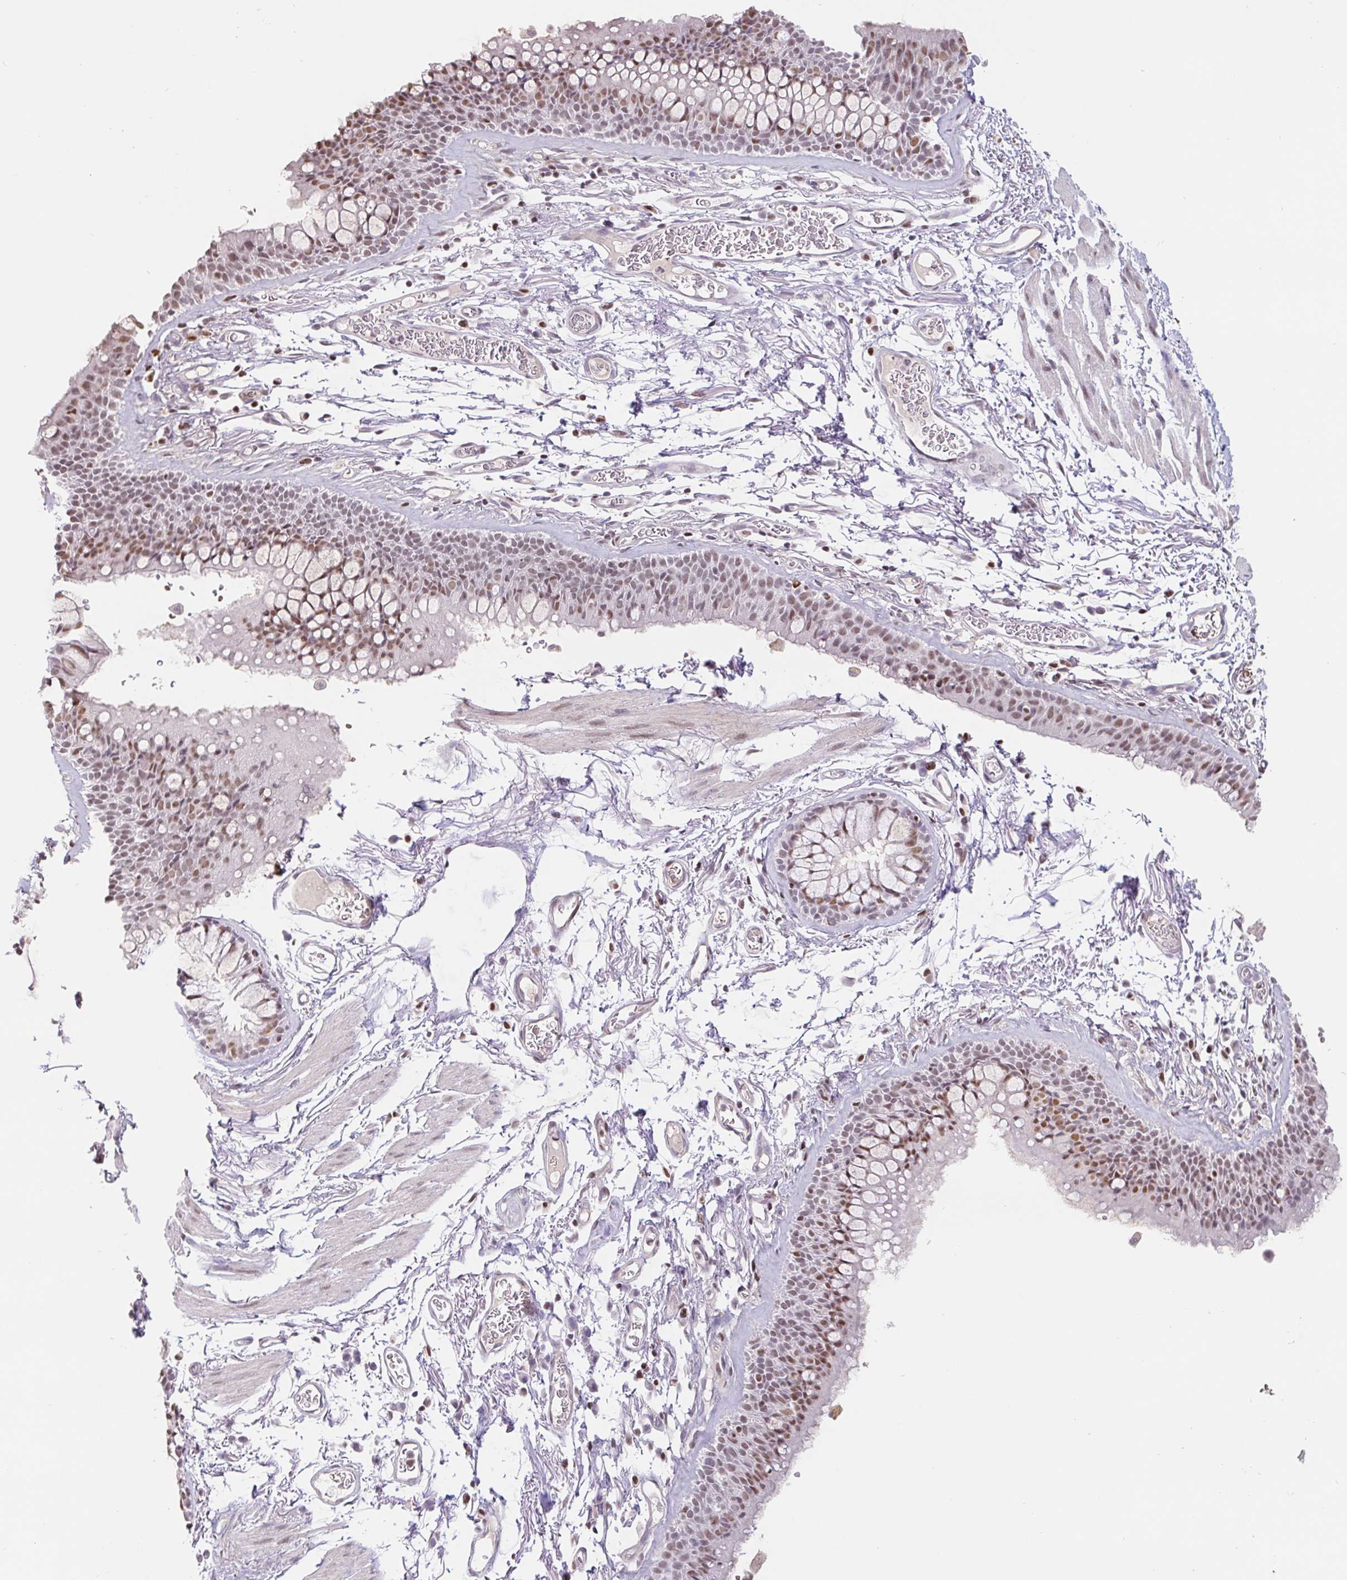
{"staining": {"intensity": "moderate", "quantity": ">75%", "location": "nuclear"}, "tissue": "bronchus", "cell_type": "Respiratory epithelial cells", "image_type": "normal", "snomed": [{"axis": "morphology", "description": "Normal tissue, NOS"}, {"axis": "topography", "description": "Cartilage tissue"}, {"axis": "topography", "description": "Bronchus"}], "caption": "There is medium levels of moderate nuclear staining in respiratory epithelial cells of benign bronchus, as demonstrated by immunohistochemical staining (brown color).", "gene": "TRERF1", "patient": {"sex": "female", "age": 79}}